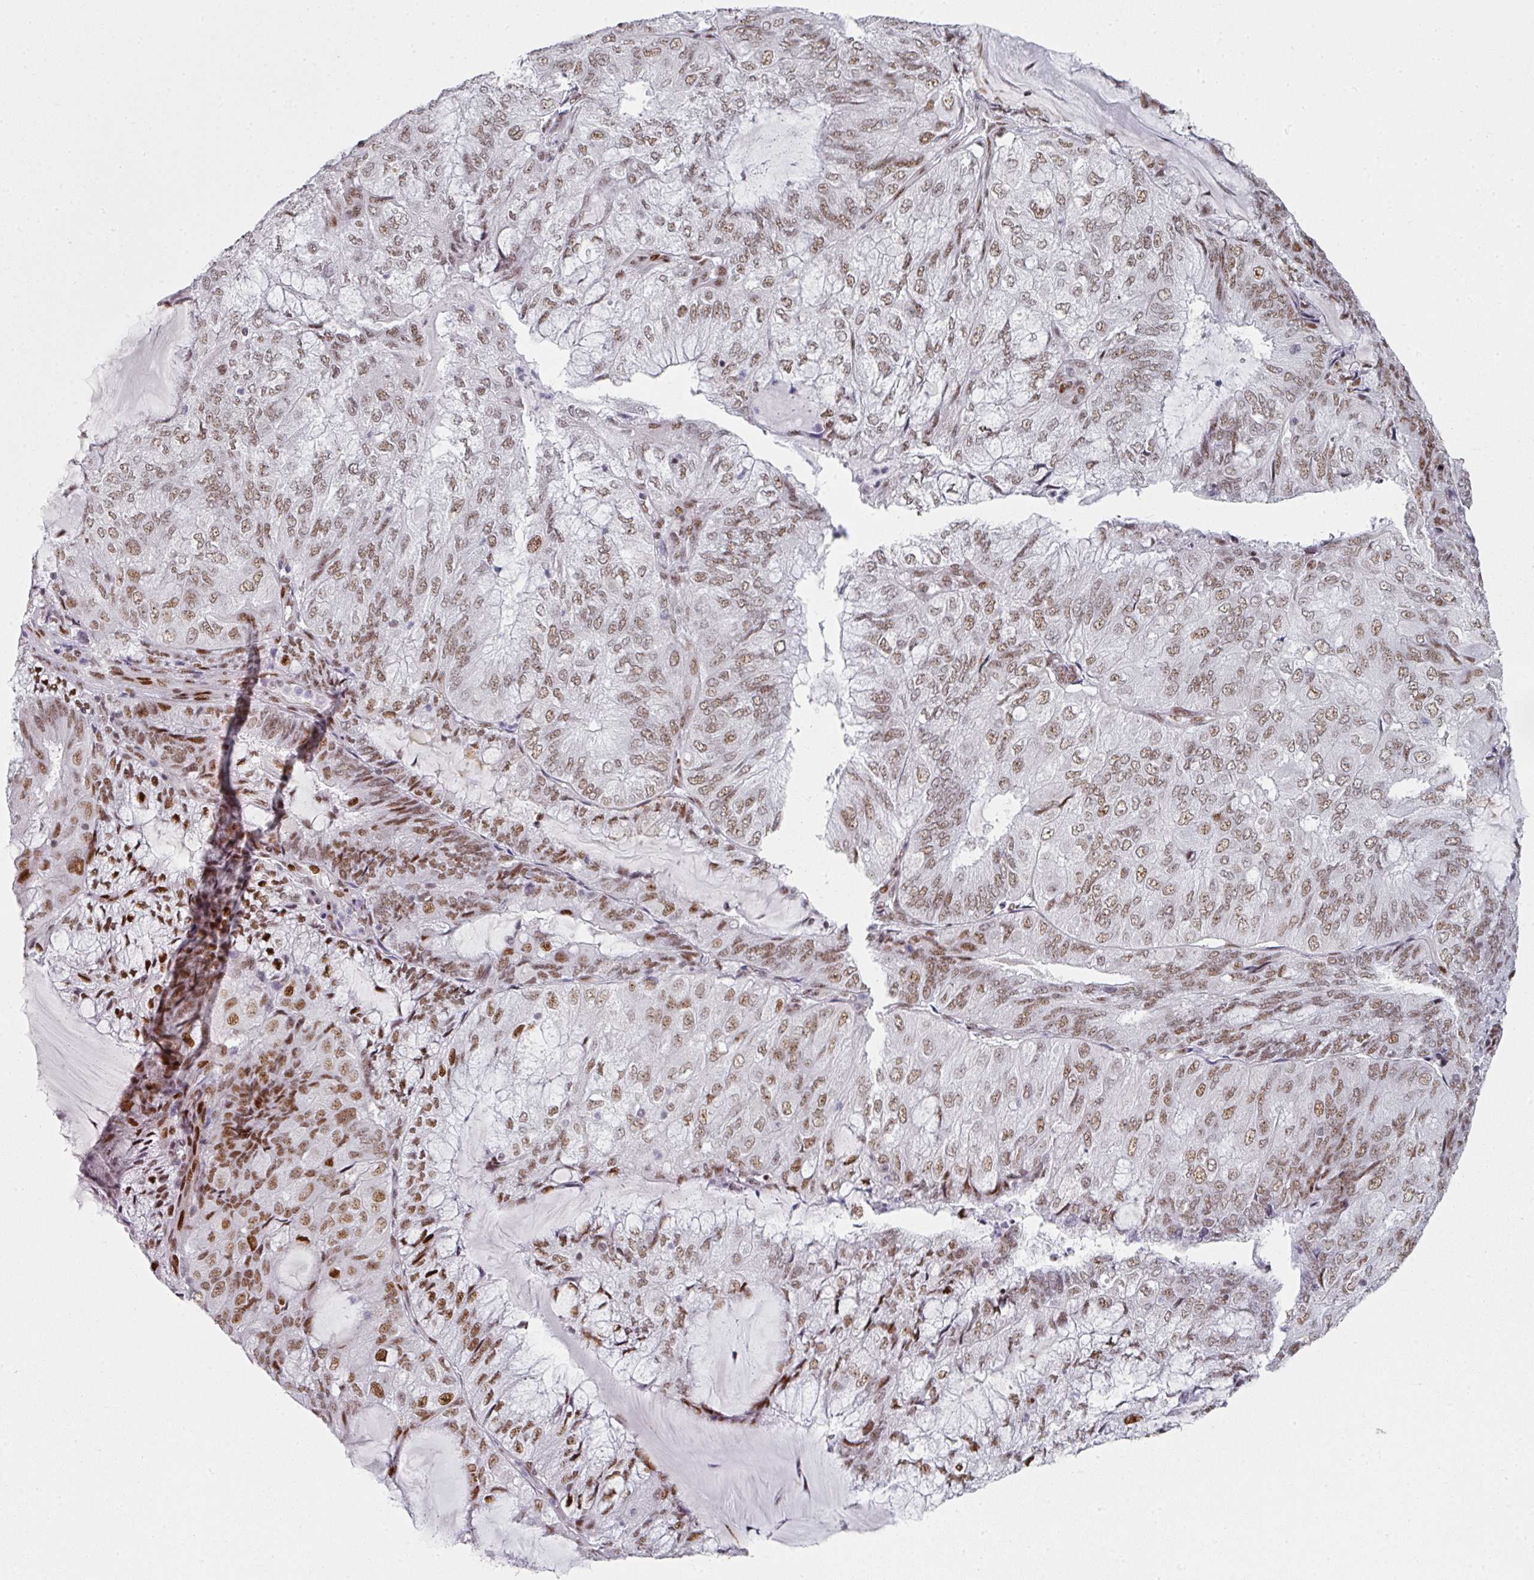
{"staining": {"intensity": "moderate", "quantity": ">75%", "location": "nuclear"}, "tissue": "endometrial cancer", "cell_type": "Tumor cells", "image_type": "cancer", "snomed": [{"axis": "morphology", "description": "Adenocarcinoma, NOS"}, {"axis": "topography", "description": "Endometrium"}], "caption": "Moderate nuclear protein positivity is appreciated in about >75% of tumor cells in endometrial cancer.", "gene": "SF3B5", "patient": {"sex": "female", "age": 81}}